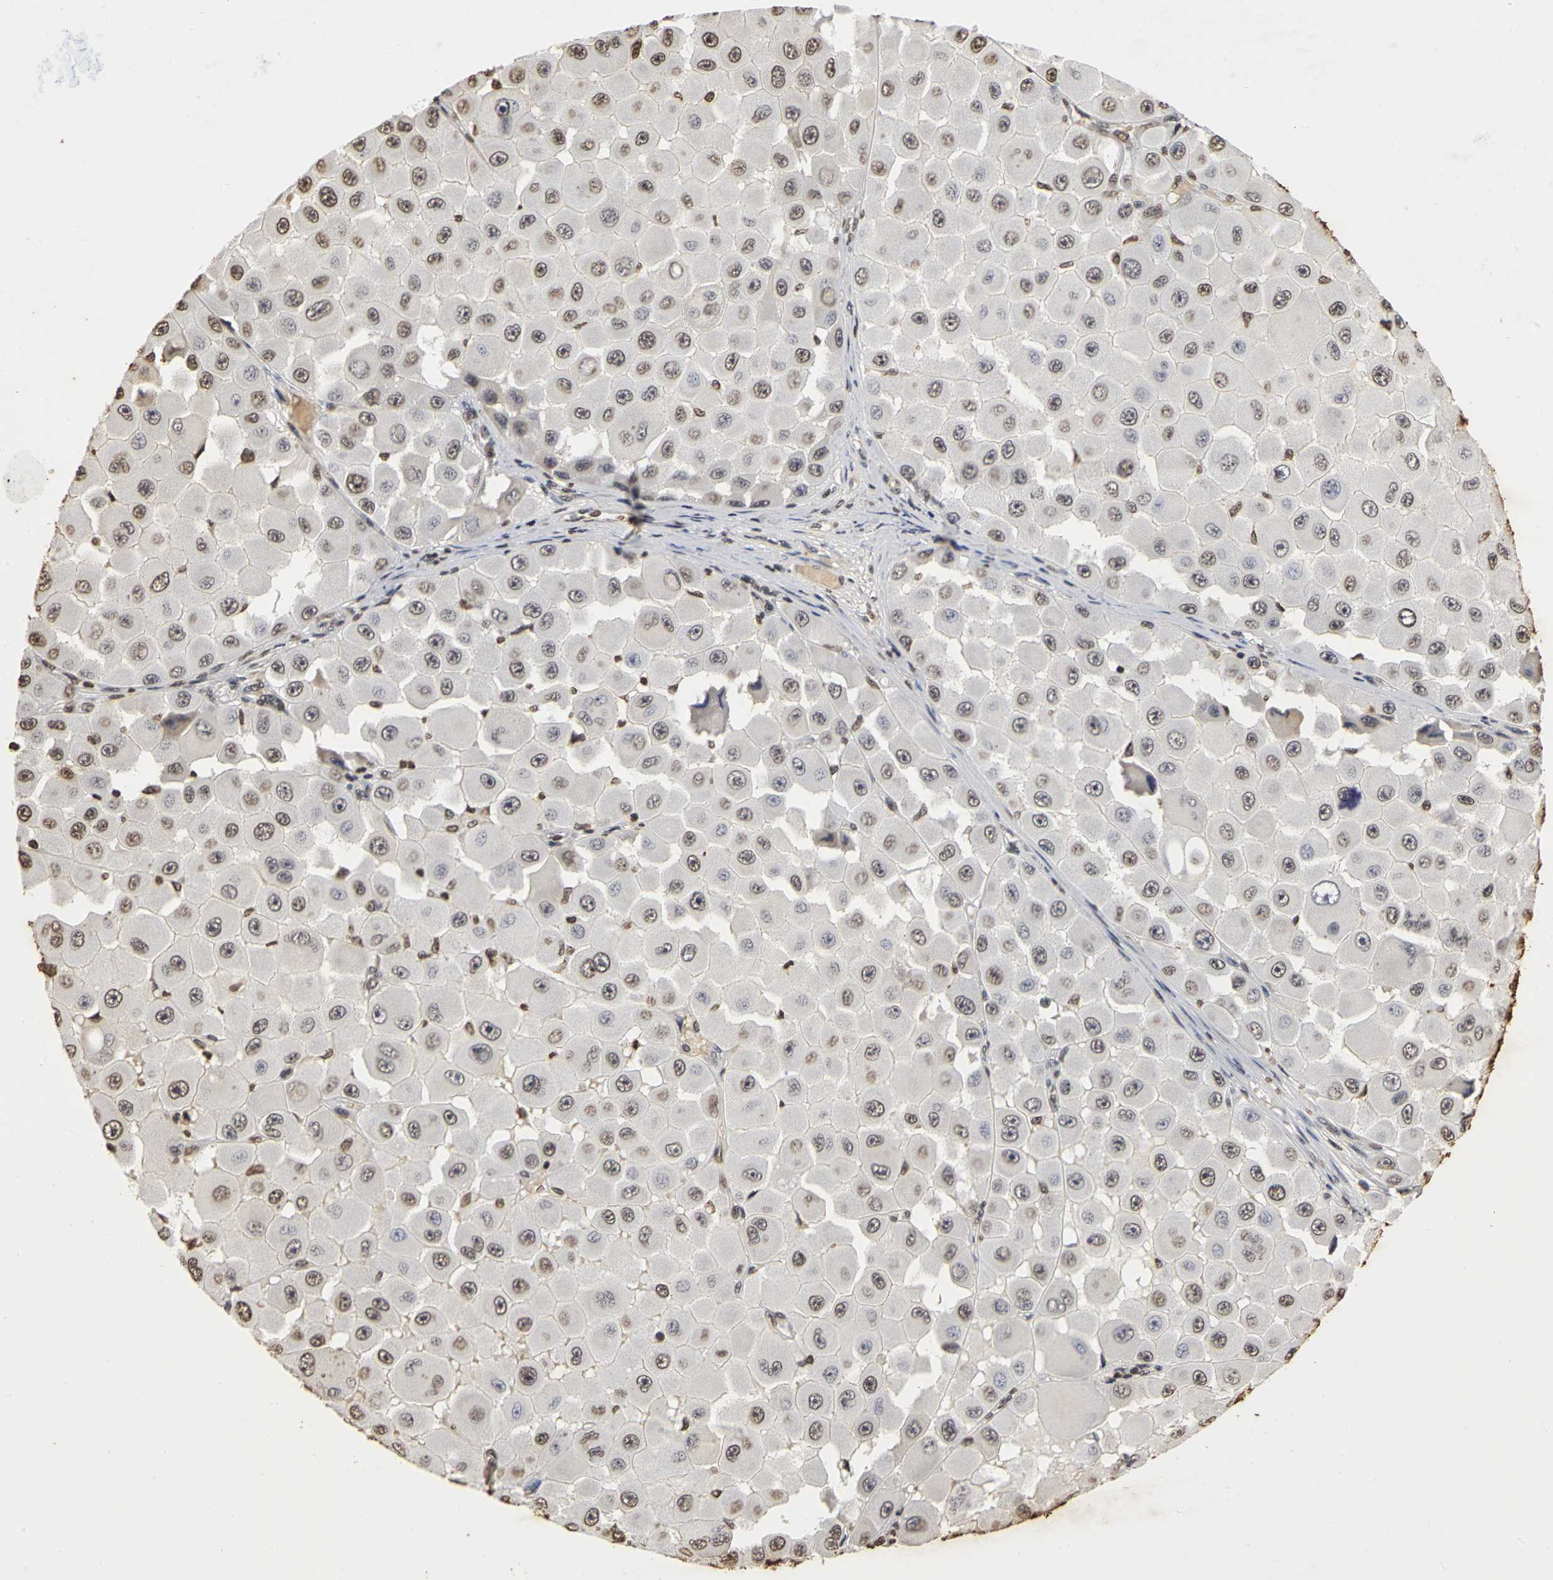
{"staining": {"intensity": "weak", "quantity": "<25%", "location": "nuclear"}, "tissue": "melanoma", "cell_type": "Tumor cells", "image_type": "cancer", "snomed": [{"axis": "morphology", "description": "Malignant melanoma, NOS"}, {"axis": "topography", "description": "Skin"}], "caption": "Histopathology image shows no protein positivity in tumor cells of melanoma tissue.", "gene": "ERCC2", "patient": {"sex": "female", "age": 81}}